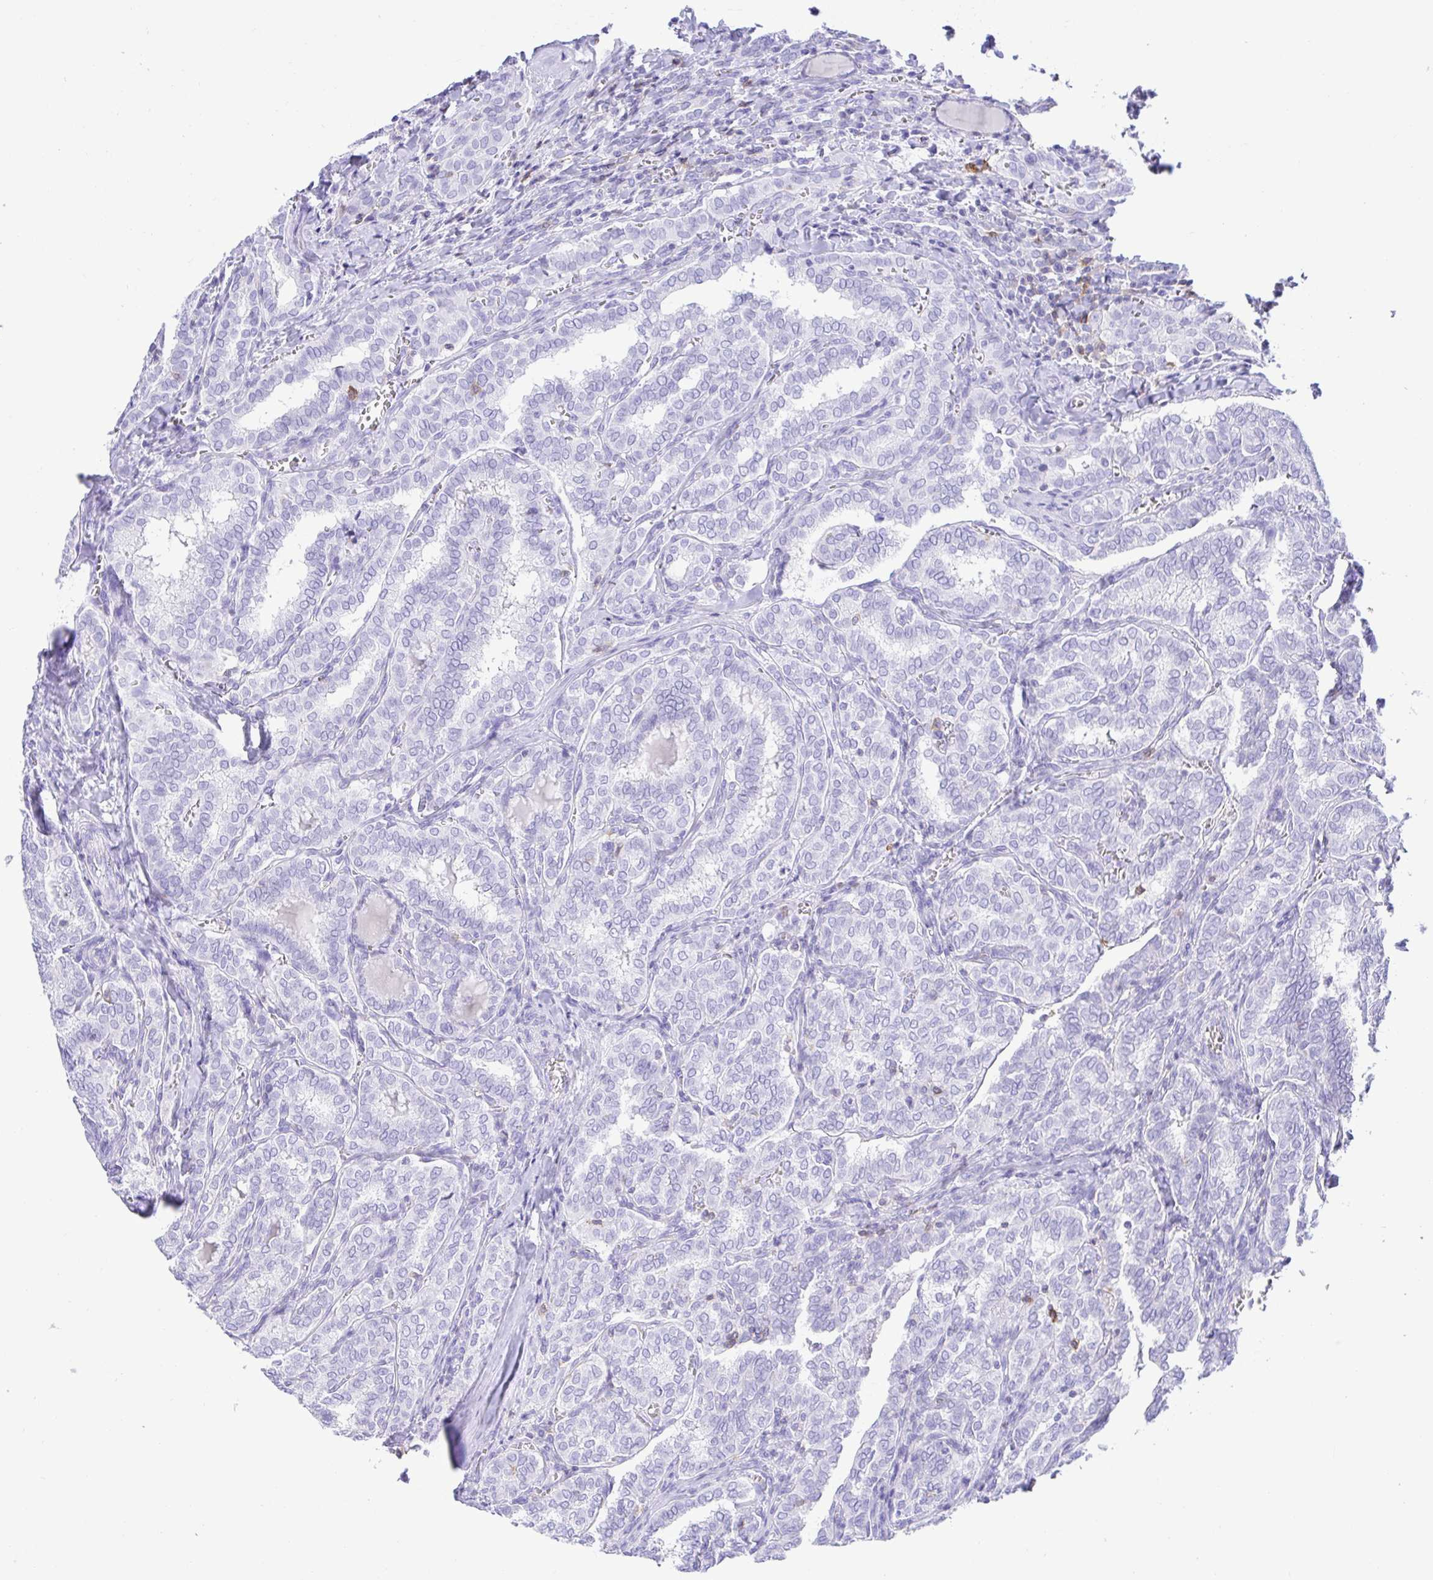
{"staining": {"intensity": "negative", "quantity": "none", "location": "none"}, "tissue": "thyroid cancer", "cell_type": "Tumor cells", "image_type": "cancer", "snomed": [{"axis": "morphology", "description": "Papillary adenocarcinoma, NOS"}, {"axis": "topography", "description": "Thyroid gland"}], "caption": "A micrograph of thyroid papillary adenocarcinoma stained for a protein reveals no brown staining in tumor cells.", "gene": "CD5", "patient": {"sex": "female", "age": 30}}